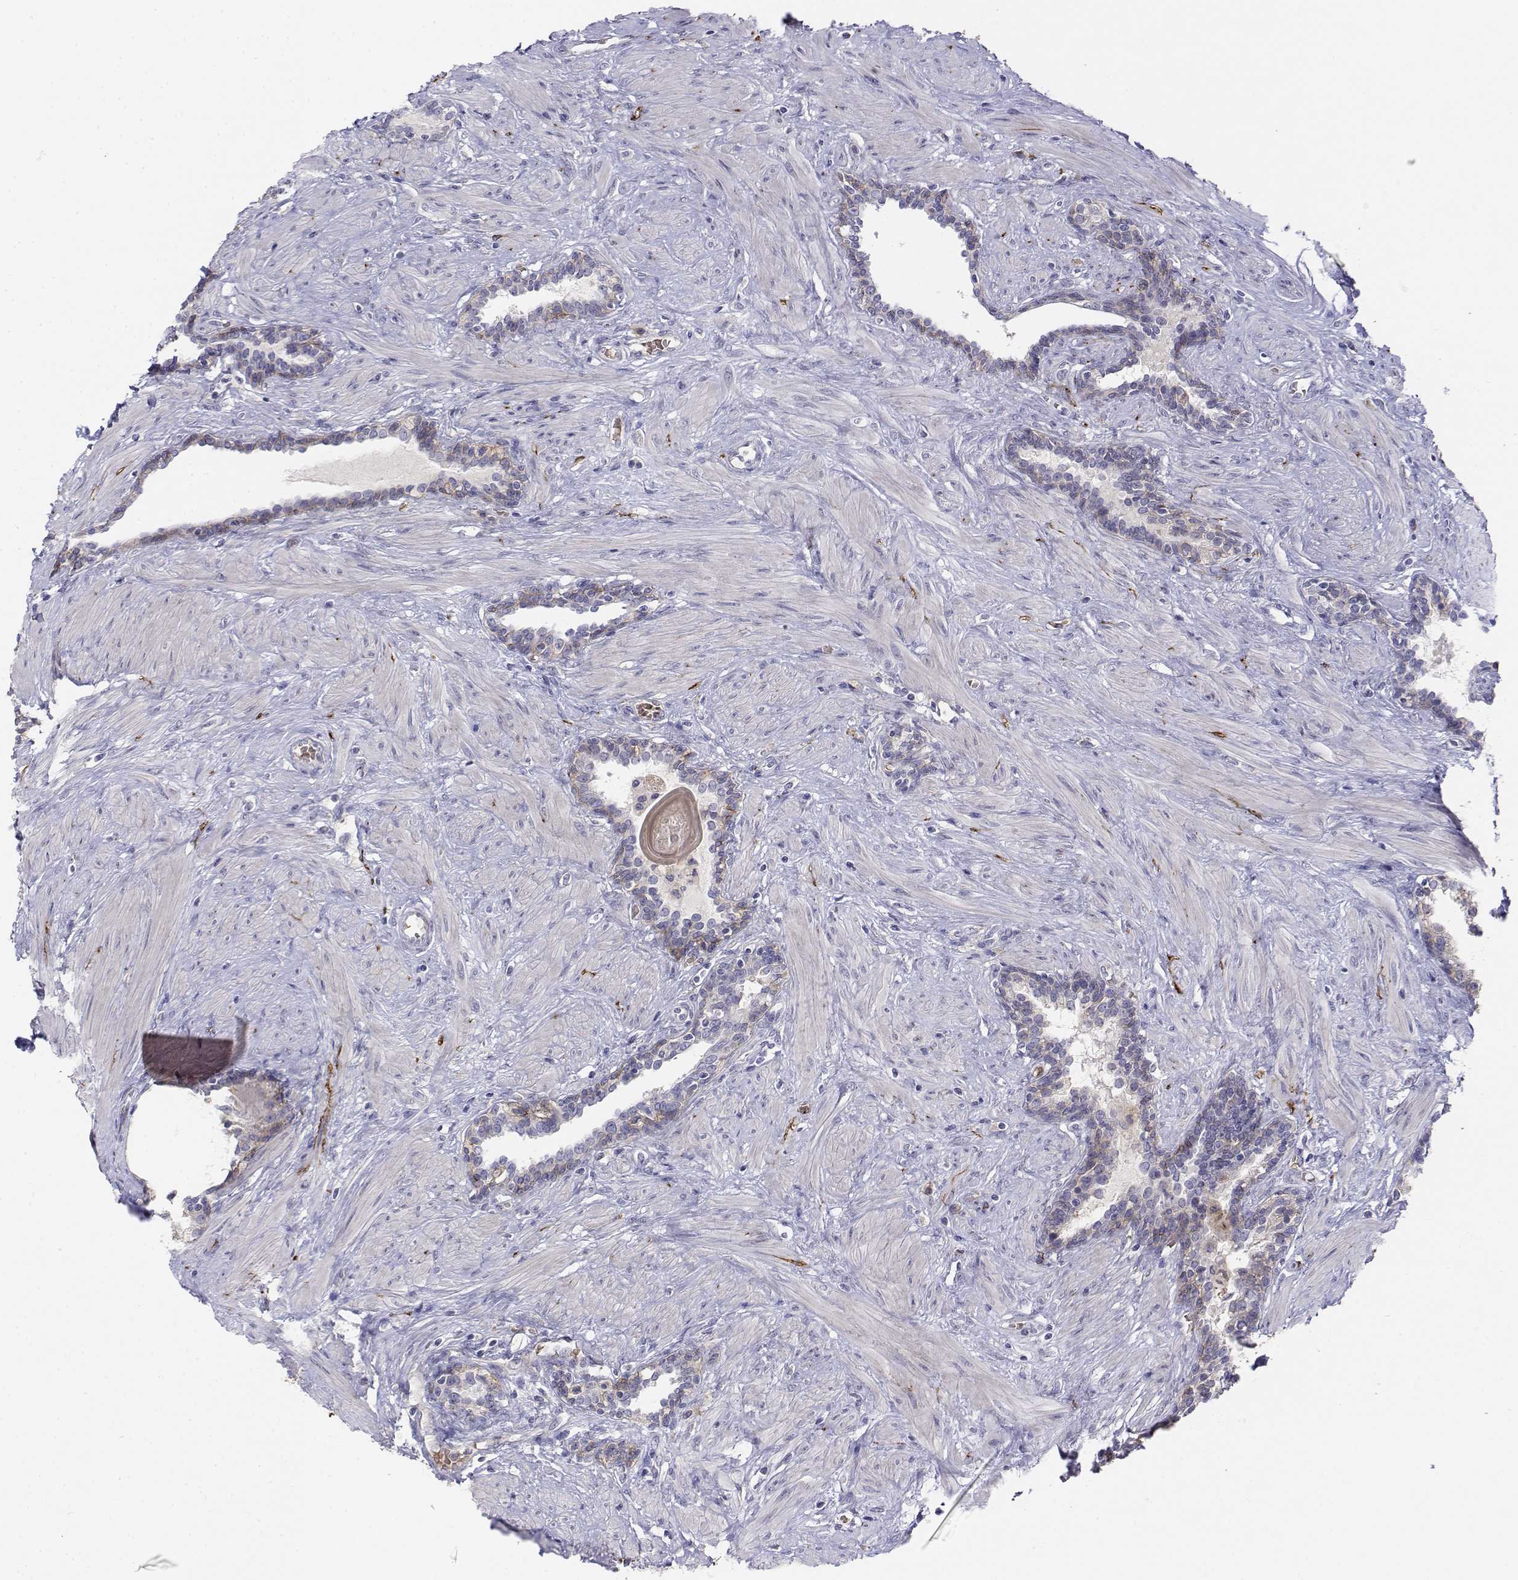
{"staining": {"intensity": "moderate", "quantity": "25%-75%", "location": "cytoplasmic/membranous"}, "tissue": "prostate", "cell_type": "Glandular cells", "image_type": "normal", "snomed": [{"axis": "morphology", "description": "Normal tissue, NOS"}, {"axis": "topography", "description": "Prostate"}], "caption": "This is a histology image of IHC staining of normal prostate, which shows moderate positivity in the cytoplasmic/membranous of glandular cells.", "gene": "CADM1", "patient": {"sex": "male", "age": 55}}